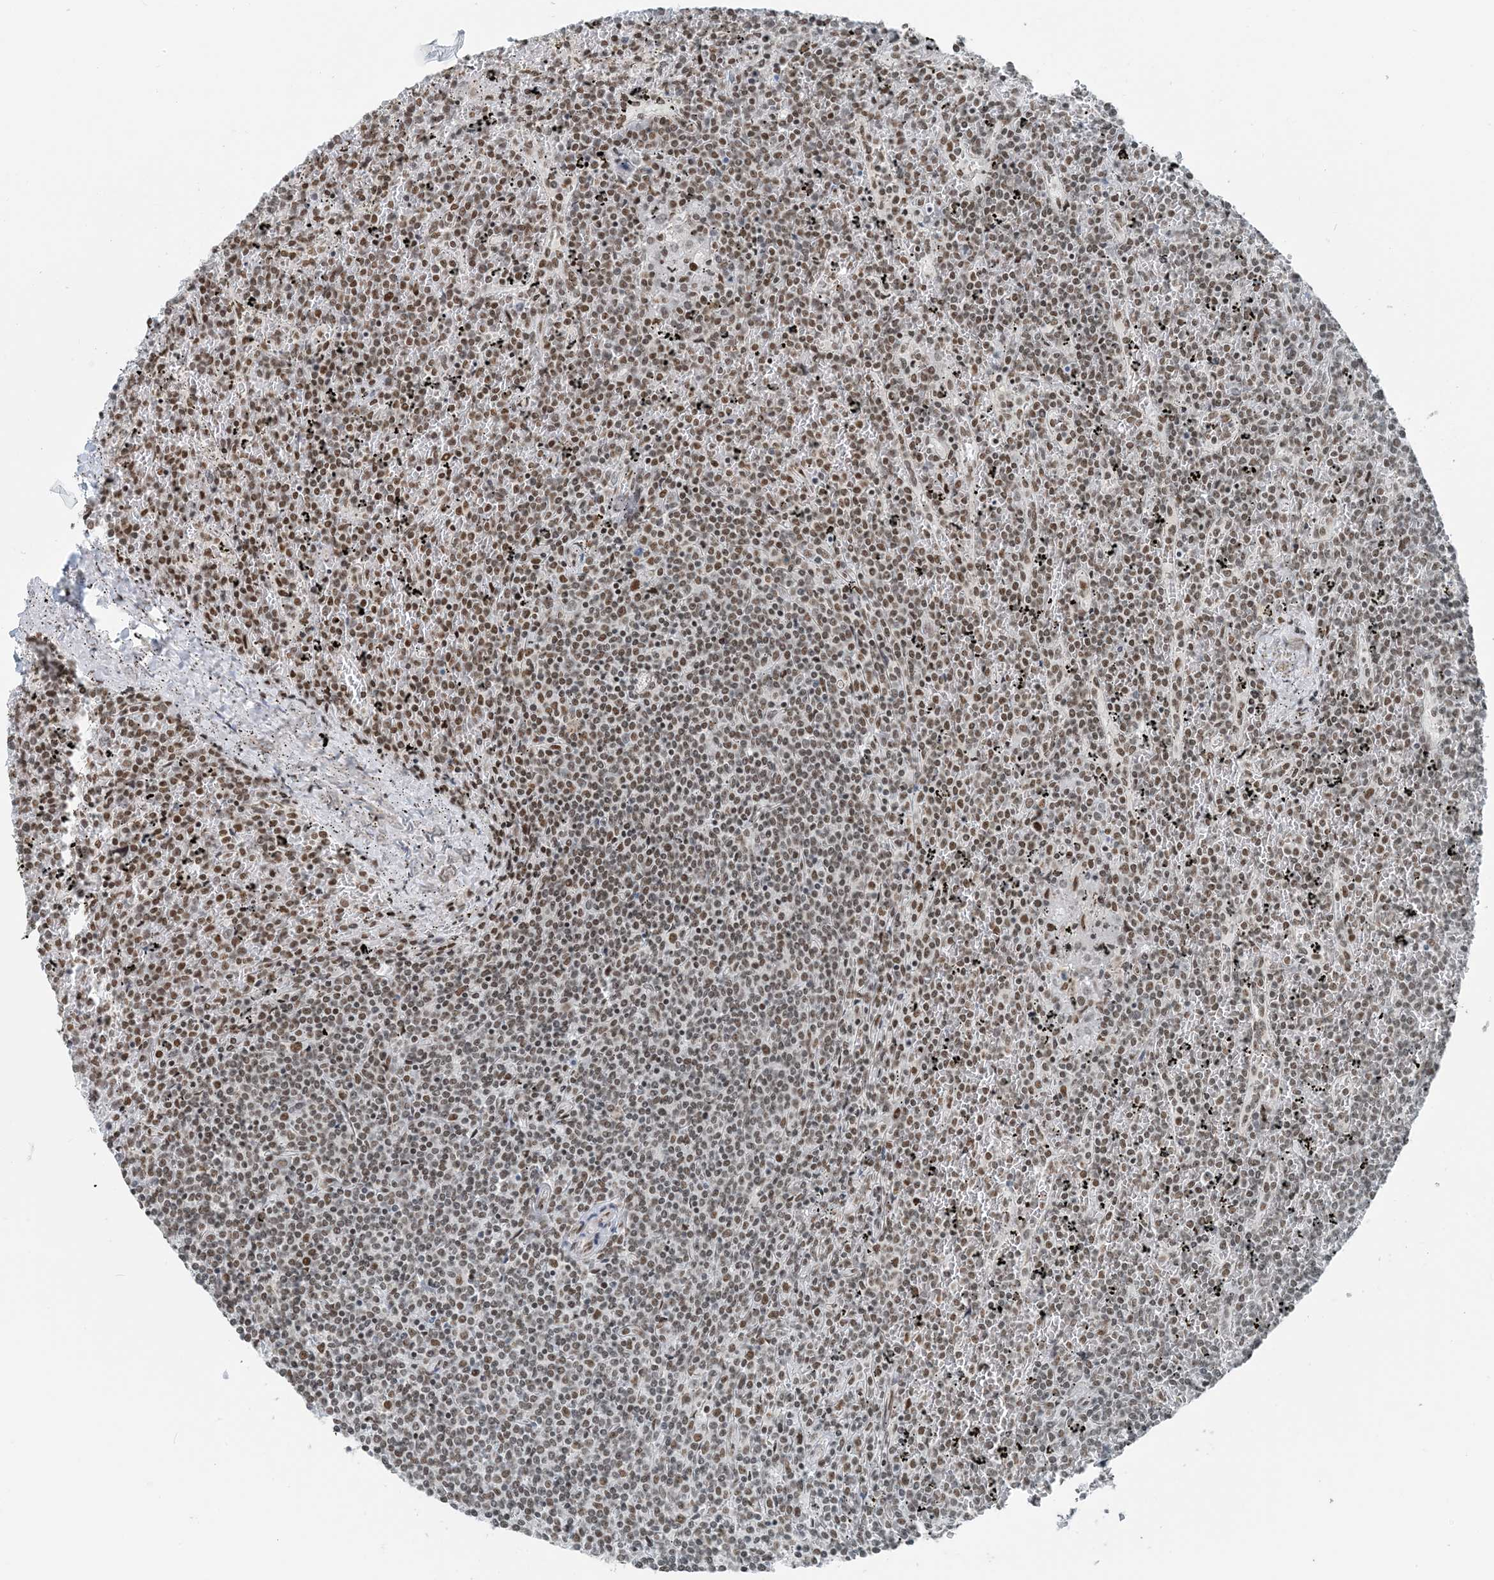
{"staining": {"intensity": "moderate", "quantity": "25%-75%", "location": "nuclear"}, "tissue": "lymphoma", "cell_type": "Tumor cells", "image_type": "cancer", "snomed": [{"axis": "morphology", "description": "Malignant lymphoma, non-Hodgkin's type, Low grade"}, {"axis": "topography", "description": "Spleen"}], "caption": "Protein analysis of malignant lymphoma, non-Hodgkin's type (low-grade) tissue shows moderate nuclear staining in approximately 25%-75% of tumor cells. (Stains: DAB in brown, nuclei in blue, Microscopy: brightfield microscopy at high magnification).", "gene": "ZNF500", "patient": {"sex": "female", "age": 19}}